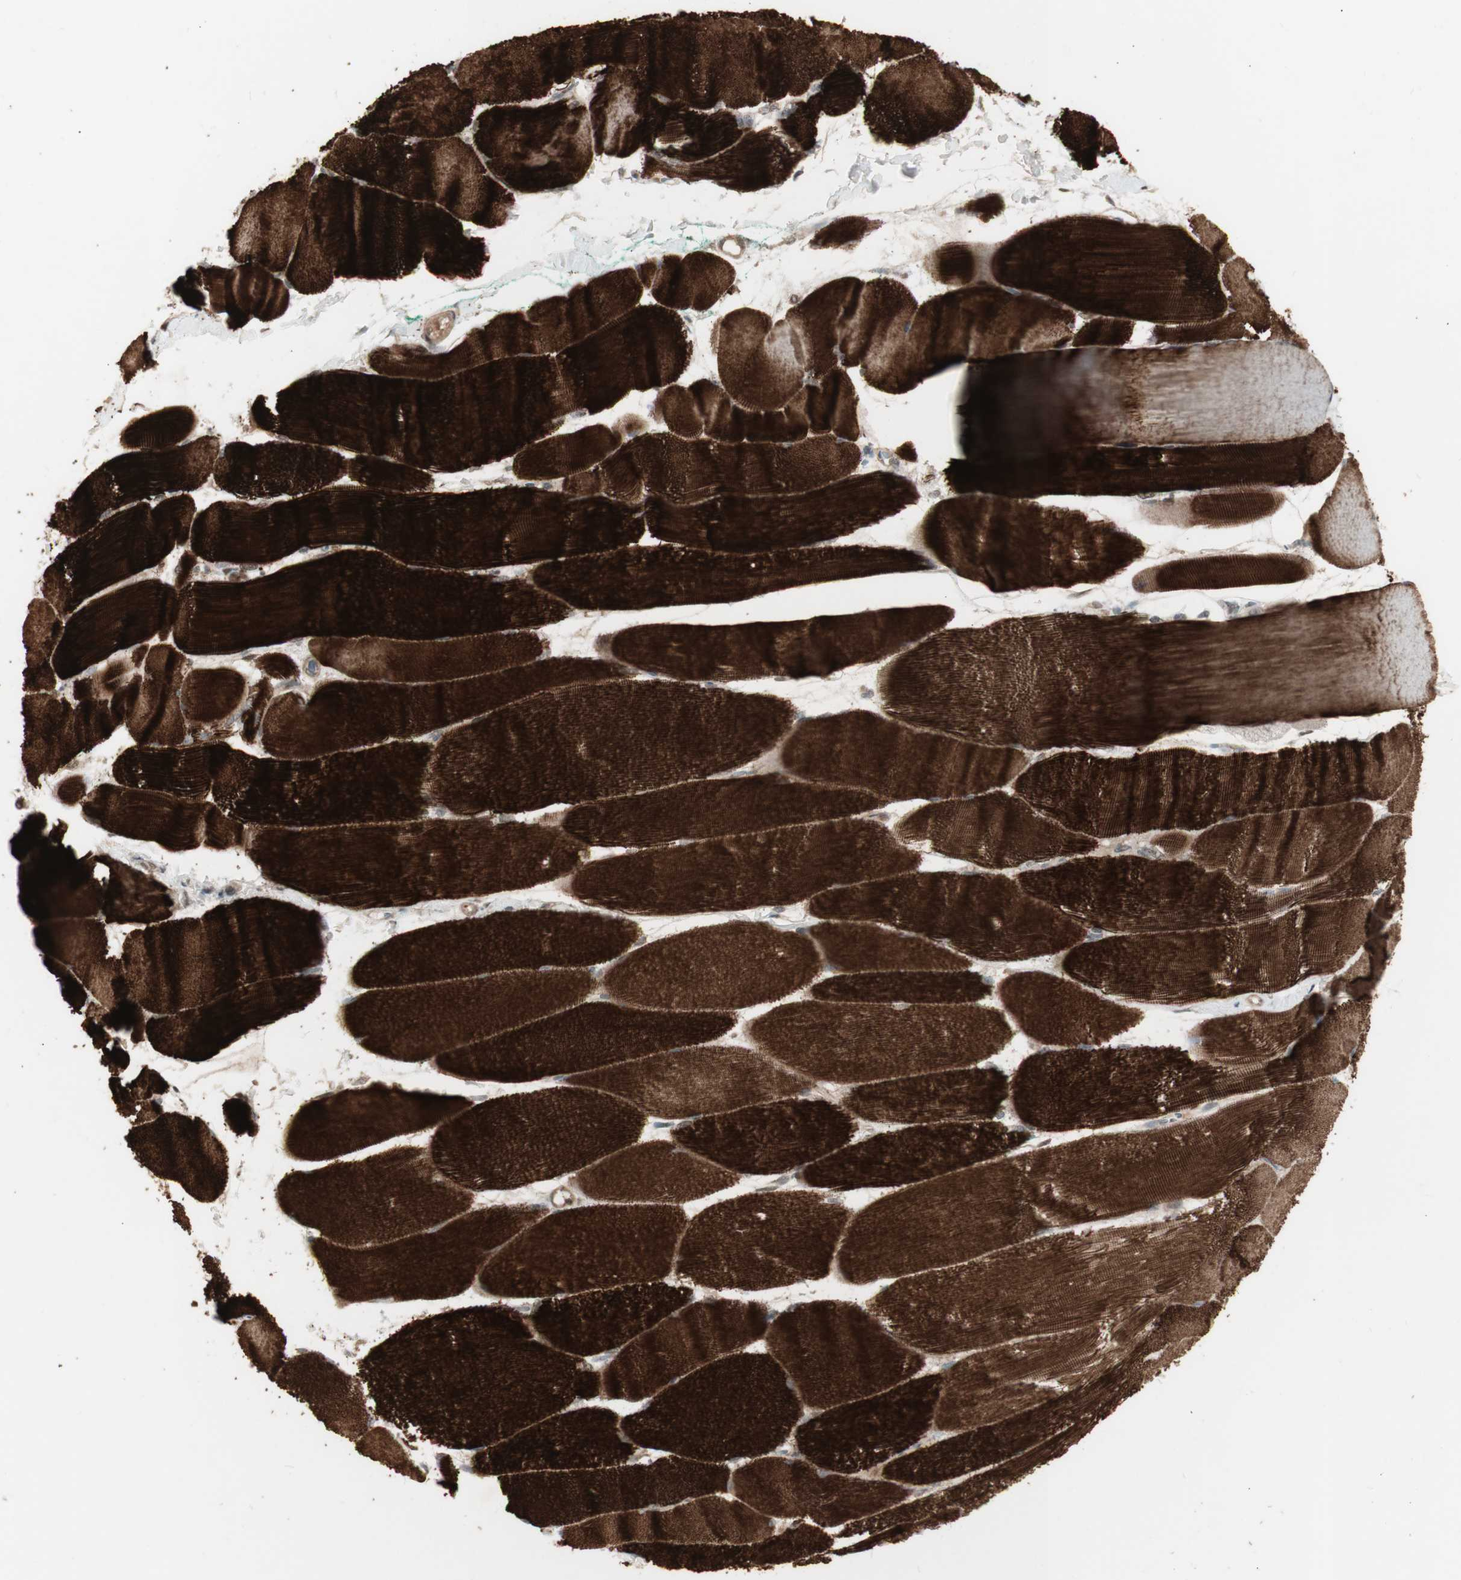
{"staining": {"intensity": "strong", "quantity": ">75%", "location": "cytoplasmic/membranous"}, "tissue": "skeletal muscle", "cell_type": "Myocytes", "image_type": "normal", "snomed": [{"axis": "morphology", "description": "Normal tissue, NOS"}, {"axis": "morphology", "description": "Squamous cell carcinoma, NOS"}, {"axis": "topography", "description": "Skeletal muscle"}], "caption": "Immunohistochemical staining of unremarkable skeletal muscle shows >75% levels of strong cytoplasmic/membranous protein expression in approximately >75% of myocytes. The protein of interest is shown in brown color, while the nuclei are stained blue.", "gene": "ALOX12", "patient": {"sex": "male", "age": 51}}